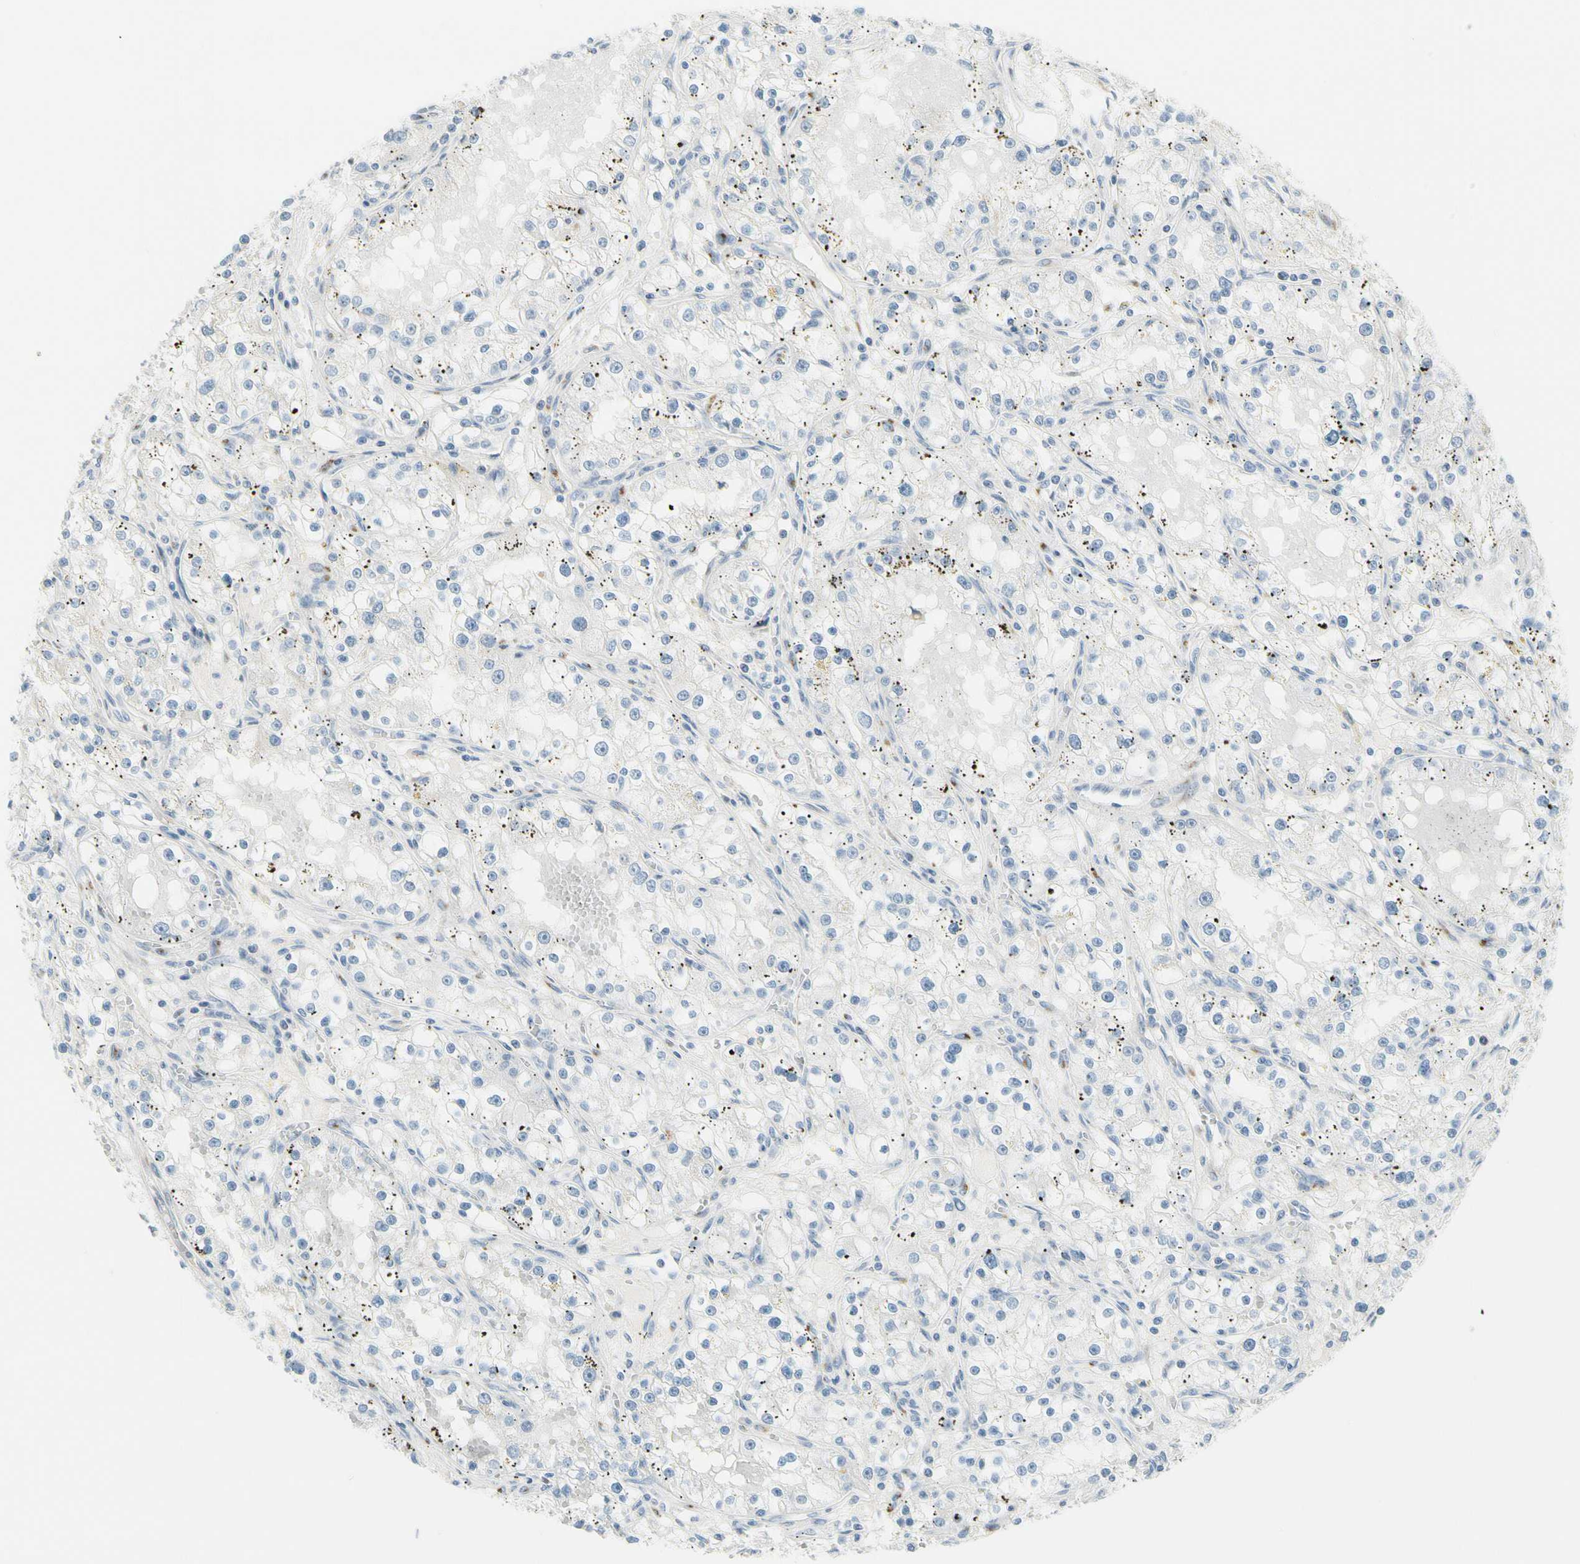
{"staining": {"intensity": "negative", "quantity": "none", "location": "none"}, "tissue": "renal cancer", "cell_type": "Tumor cells", "image_type": "cancer", "snomed": [{"axis": "morphology", "description": "Adenocarcinoma, NOS"}, {"axis": "topography", "description": "Kidney"}], "caption": "DAB (3,3'-diaminobenzidine) immunohistochemical staining of renal cancer displays no significant expression in tumor cells. The staining is performed using DAB (3,3'-diaminobenzidine) brown chromogen with nuclei counter-stained in using hematoxylin.", "gene": "B4GALNT1", "patient": {"sex": "male", "age": 56}}